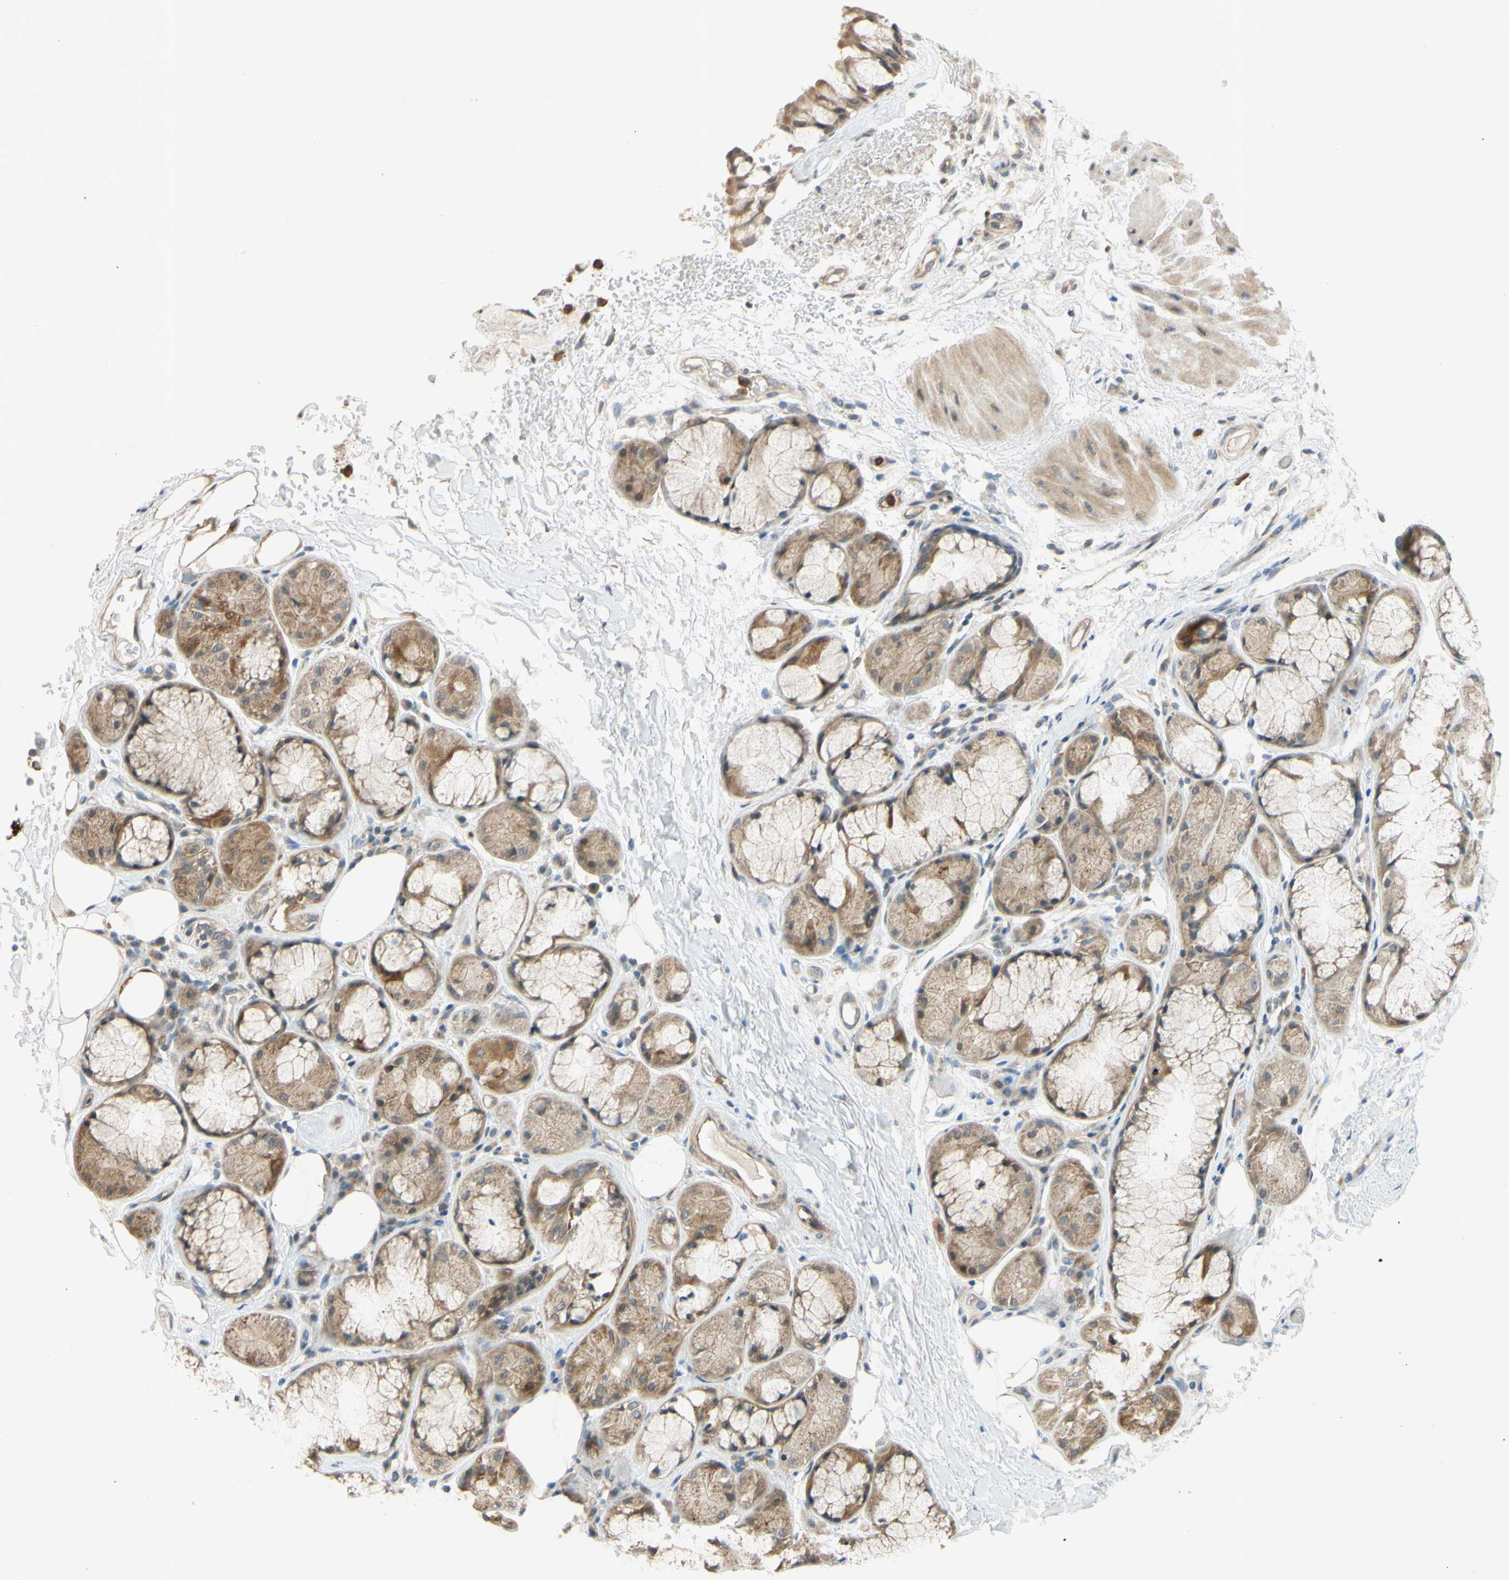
{"staining": {"intensity": "moderate", "quantity": "25%-75%", "location": "cytoplasmic/membranous"}, "tissue": "bronchus", "cell_type": "Respiratory epithelial cells", "image_type": "normal", "snomed": [{"axis": "morphology", "description": "Normal tissue, NOS"}, {"axis": "topography", "description": "Bronchus"}], "caption": "Human bronchus stained with a brown dye shows moderate cytoplasmic/membranous positive expression in approximately 25%-75% of respiratory epithelial cells.", "gene": "GATA1", "patient": {"sex": "male", "age": 66}}